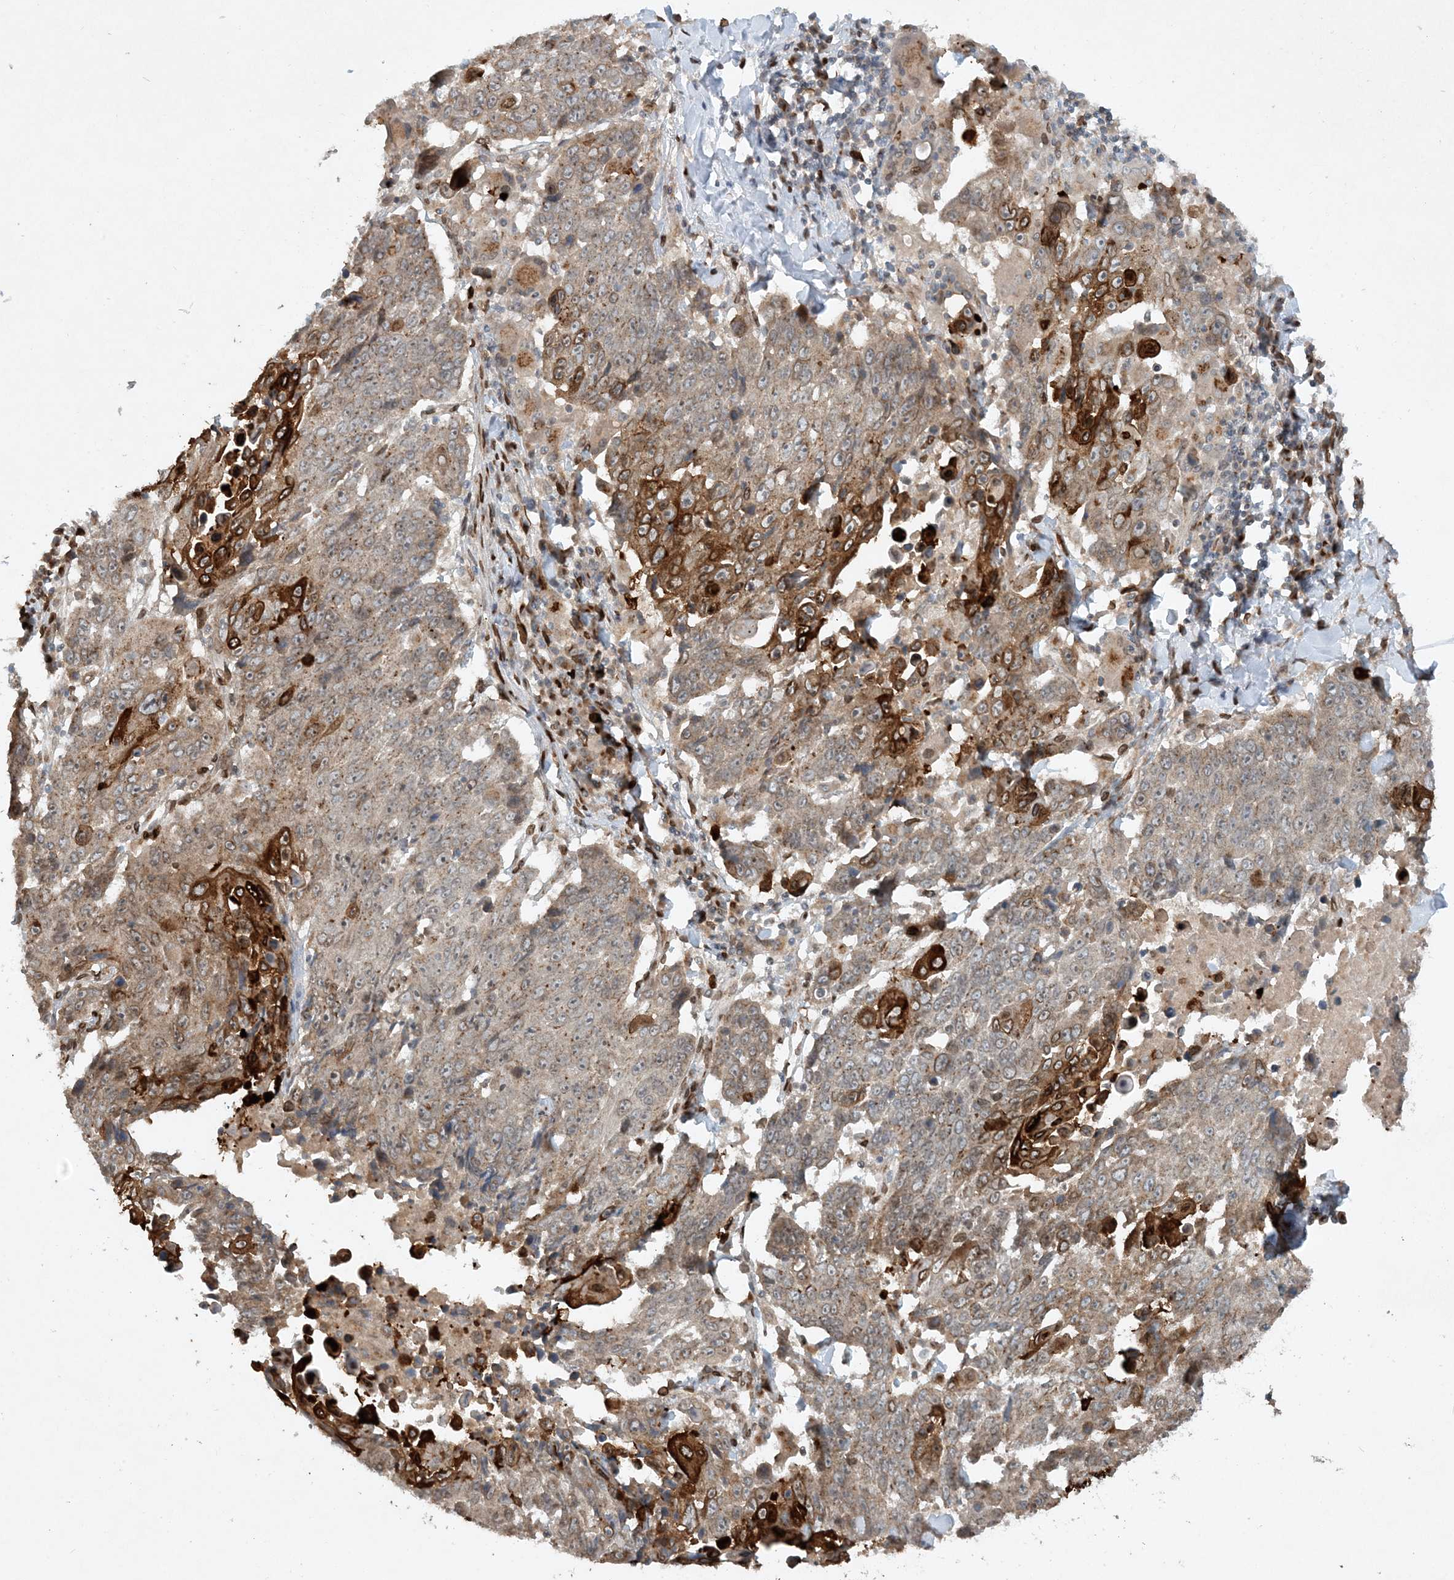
{"staining": {"intensity": "strong", "quantity": "<25%", "location": "cytoplasmic/membranous"}, "tissue": "lung cancer", "cell_type": "Tumor cells", "image_type": "cancer", "snomed": [{"axis": "morphology", "description": "Squamous cell carcinoma, NOS"}, {"axis": "topography", "description": "Lung"}], "caption": "Approximately <25% of tumor cells in human squamous cell carcinoma (lung) demonstrate strong cytoplasmic/membranous protein expression as visualized by brown immunohistochemical staining.", "gene": "SLC35A2", "patient": {"sex": "male", "age": 66}}